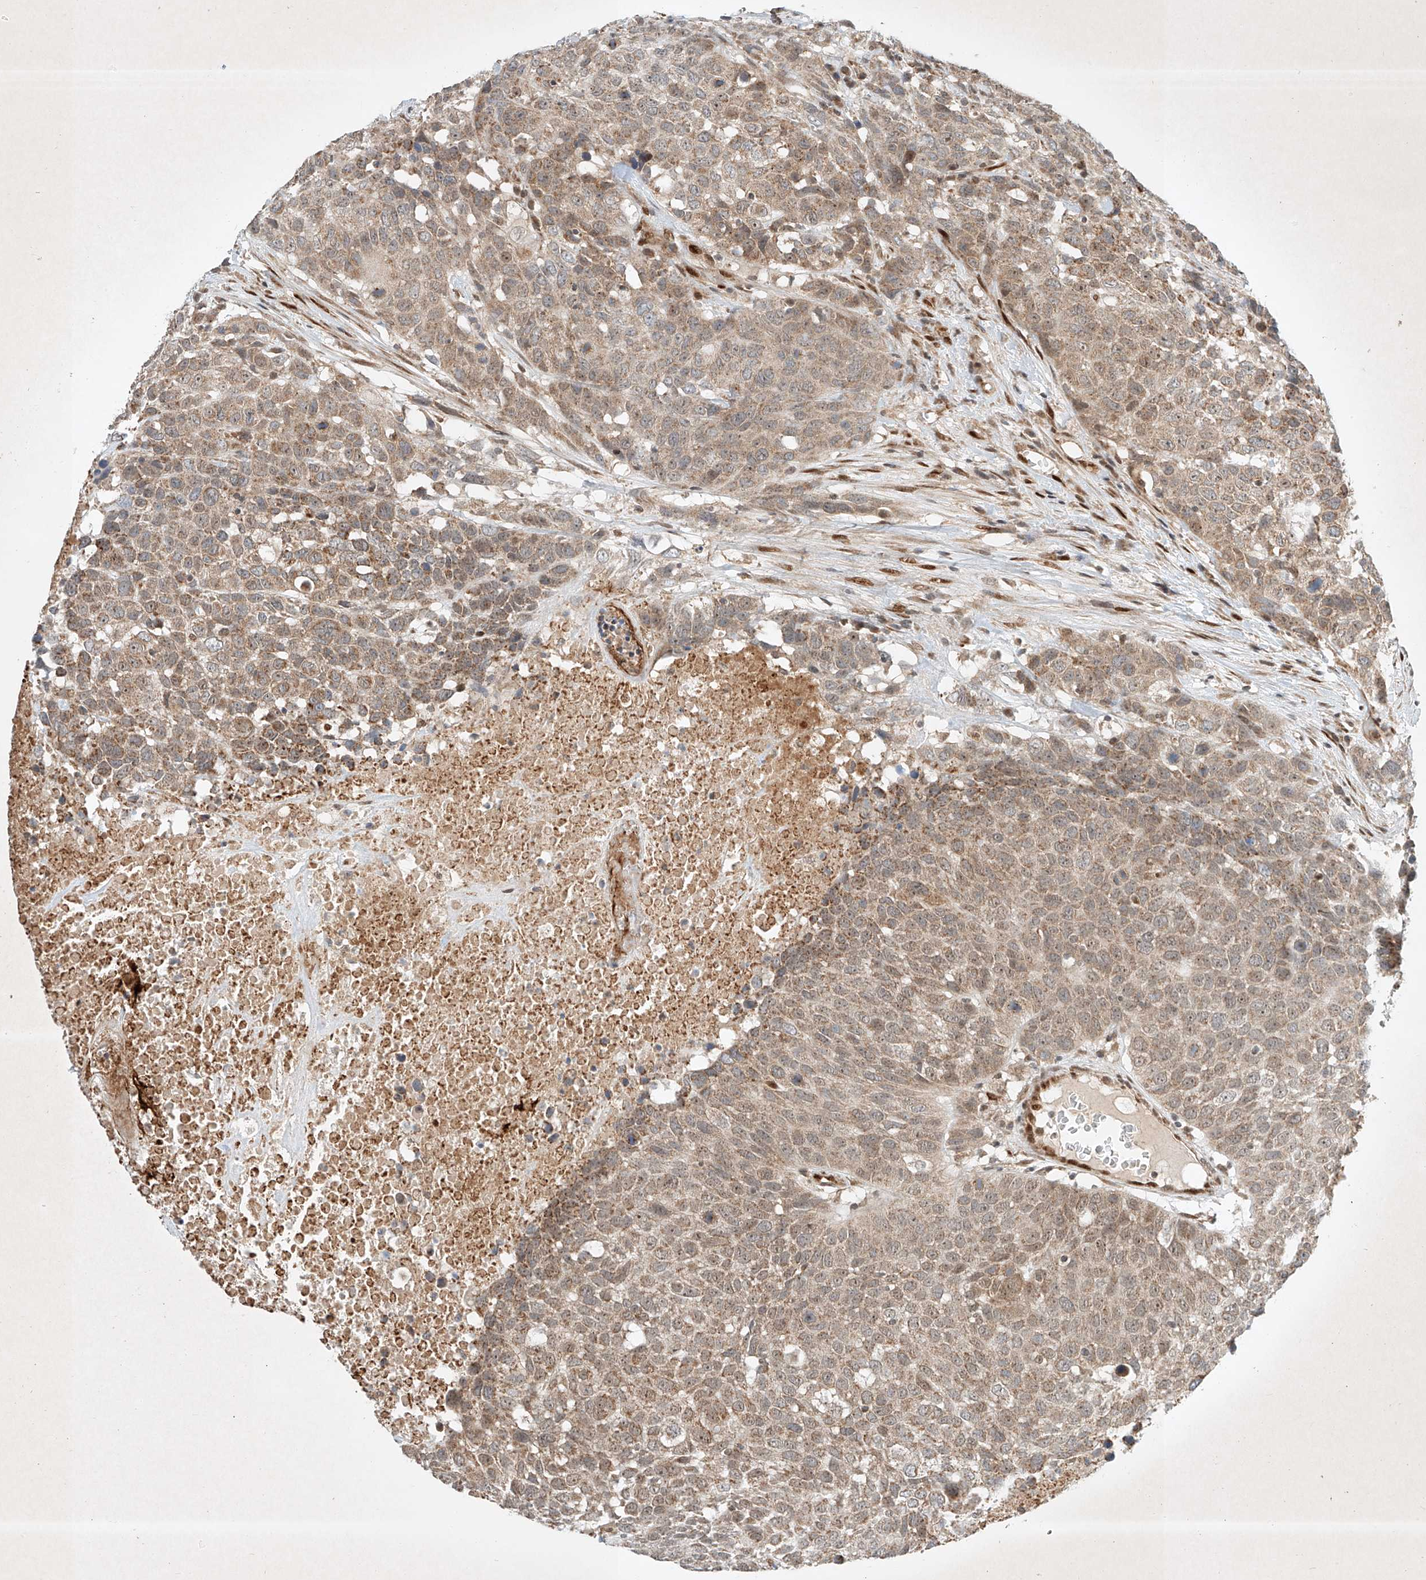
{"staining": {"intensity": "weak", "quantity": ">75%", "location": "cytoplasmic/membranous"}, "tissue": "head and neck cancer", "cell_type": "Tumor cells", "image_type": "cancer", "snomed": [{"axis": "morphology", "description": "Squamous cell carcinoma, NOS"}, {"axis": "topography", "description": "Head-Neck"}], "caption": "Head and neck cancer (squamous cell carcinoma) stained with a protein marker displays weak staining in tumor cells.", "gene": "EPG5", "patient": {"sex": "male", "age": 66}}